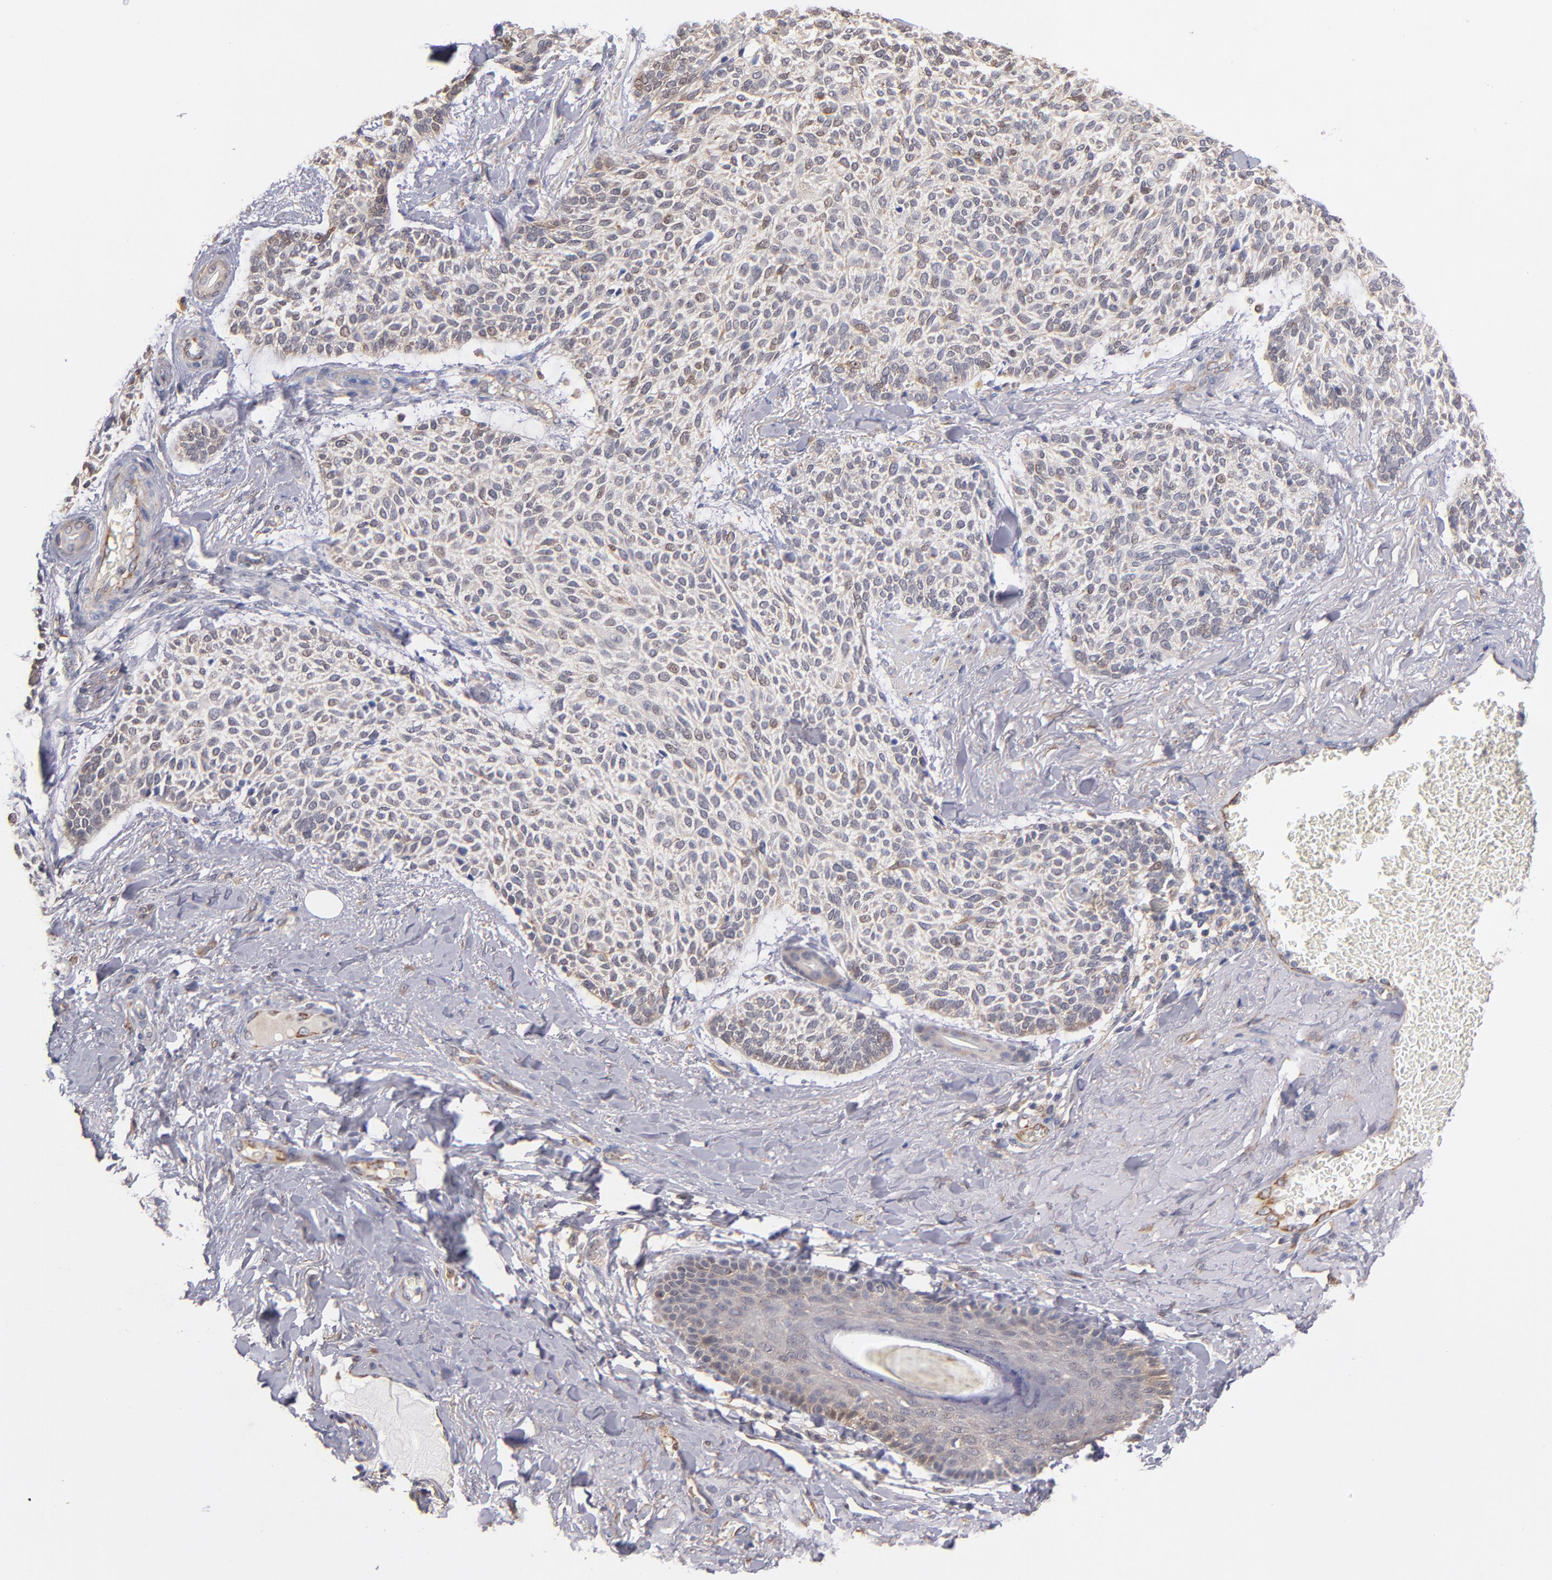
{"staining": {"intensity": "weak", "quantity": "<25%", "location": "cytoplasmic/membranous,nuclear"}, "tissue": "skin cancer", "cell_type": "Tumor cells", "image_type": "cancer", "snomed": [{"axis": "morphology", "description": "Normal tissue, NOS"}, {"axis": "morphology", "description": "Basal cell carcinoma"}, {"axis": "topography", "description": "Skin"}], "caption": "This is an IHC micrograph of human skin basal cell carcinoma. There is no expression in tumor cells.", "gene": "GMFG", "patient": {"sex": "female", "age": 70}}